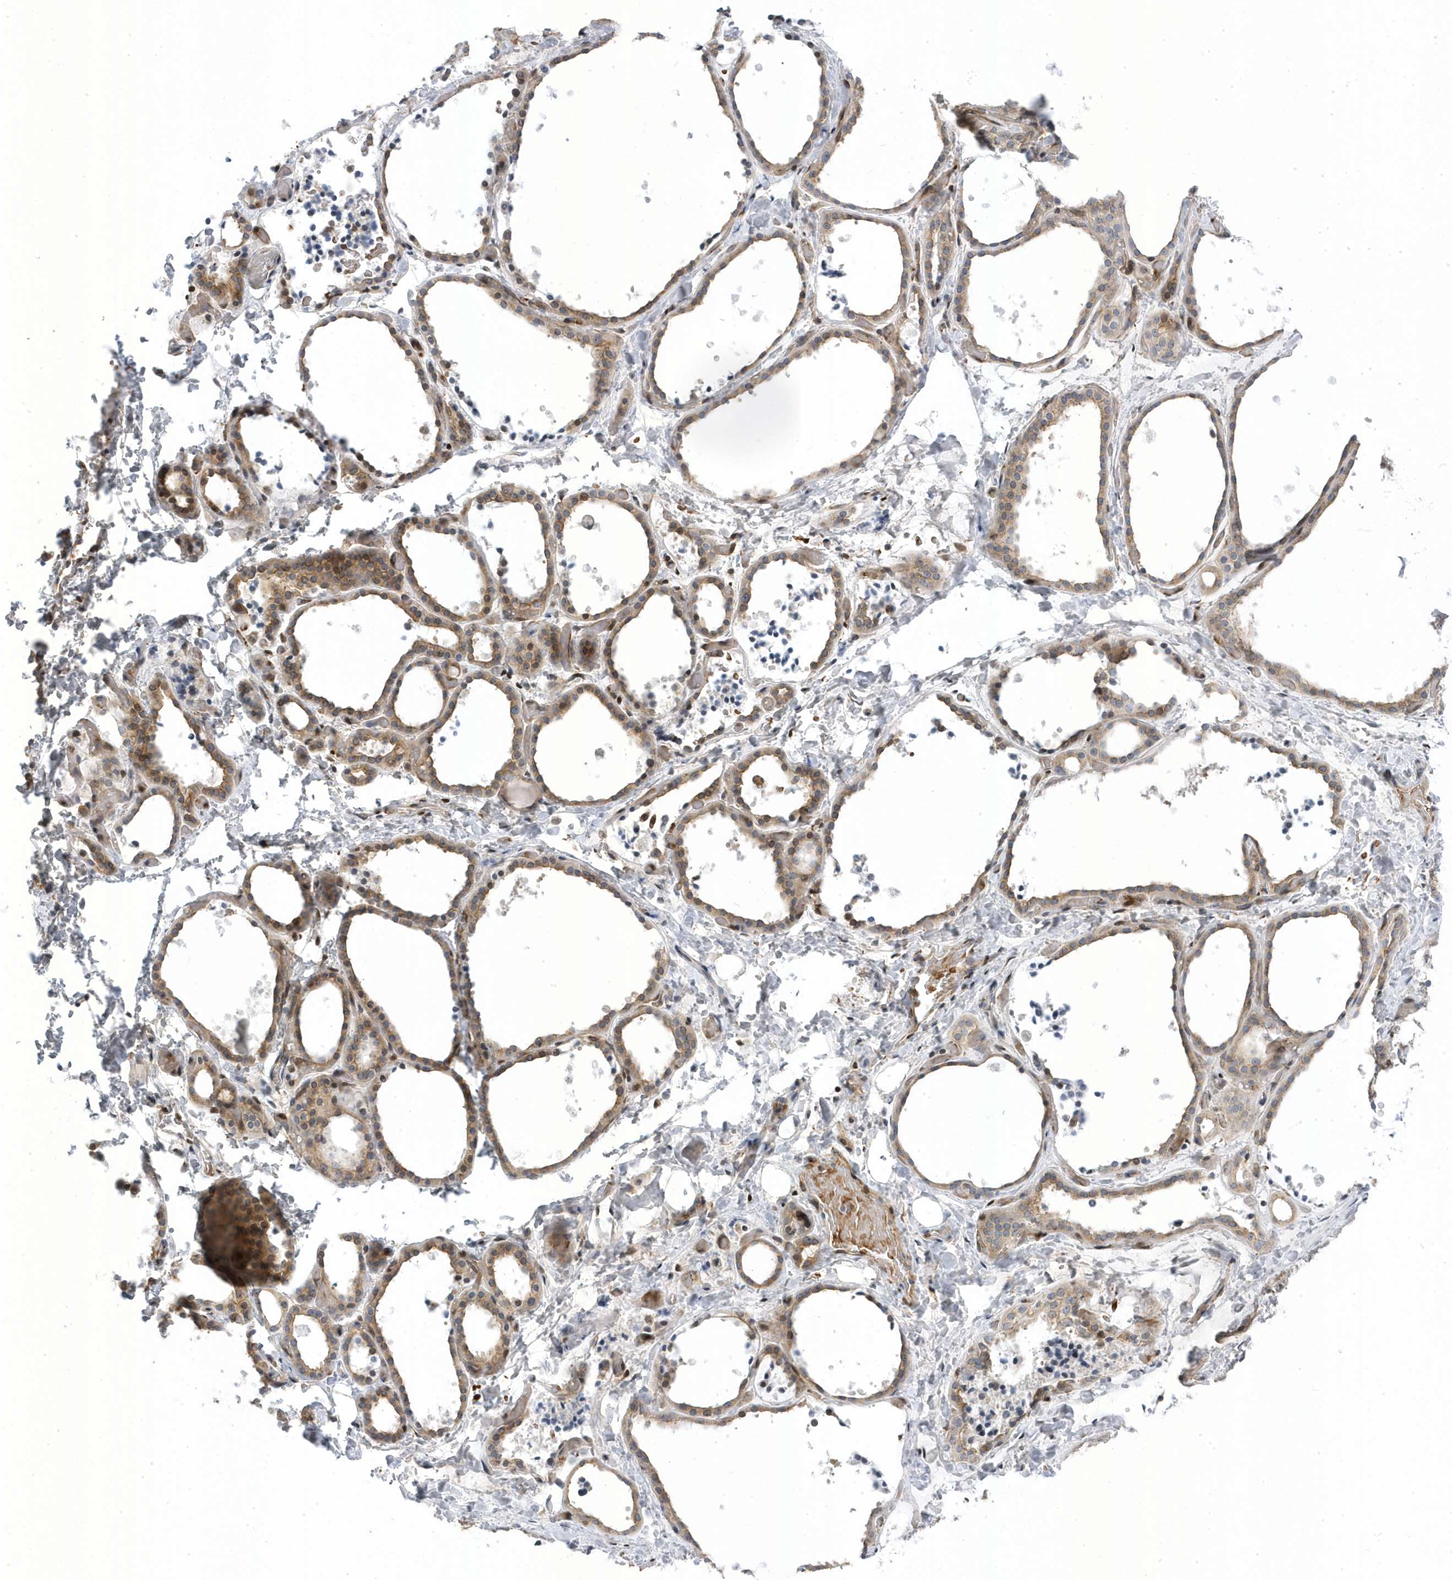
{"staining": {"intensity": "moderate", "quantity": ">75%", "location": "cytoplasmic/membranous"}, "tissue": "thyroid gland", "cell_type": "Glandular cells", "image_type": "normal", "snomed": [{"axis": "morphology", "description": "Normal tissue, NOS"}, {"axis": "topography", "description": "Thyroid gland"}], "caption": "Immunohistochemistry (IHC) micrograph of benign human thyroid gland stained for a protein (brown), which shows medium levels of moderate cytoplasmic/membranous staining in approximately >75% of glandular cells.", "gene": "MAP7D3", "patient": {"sex": "female", "age": 44}}